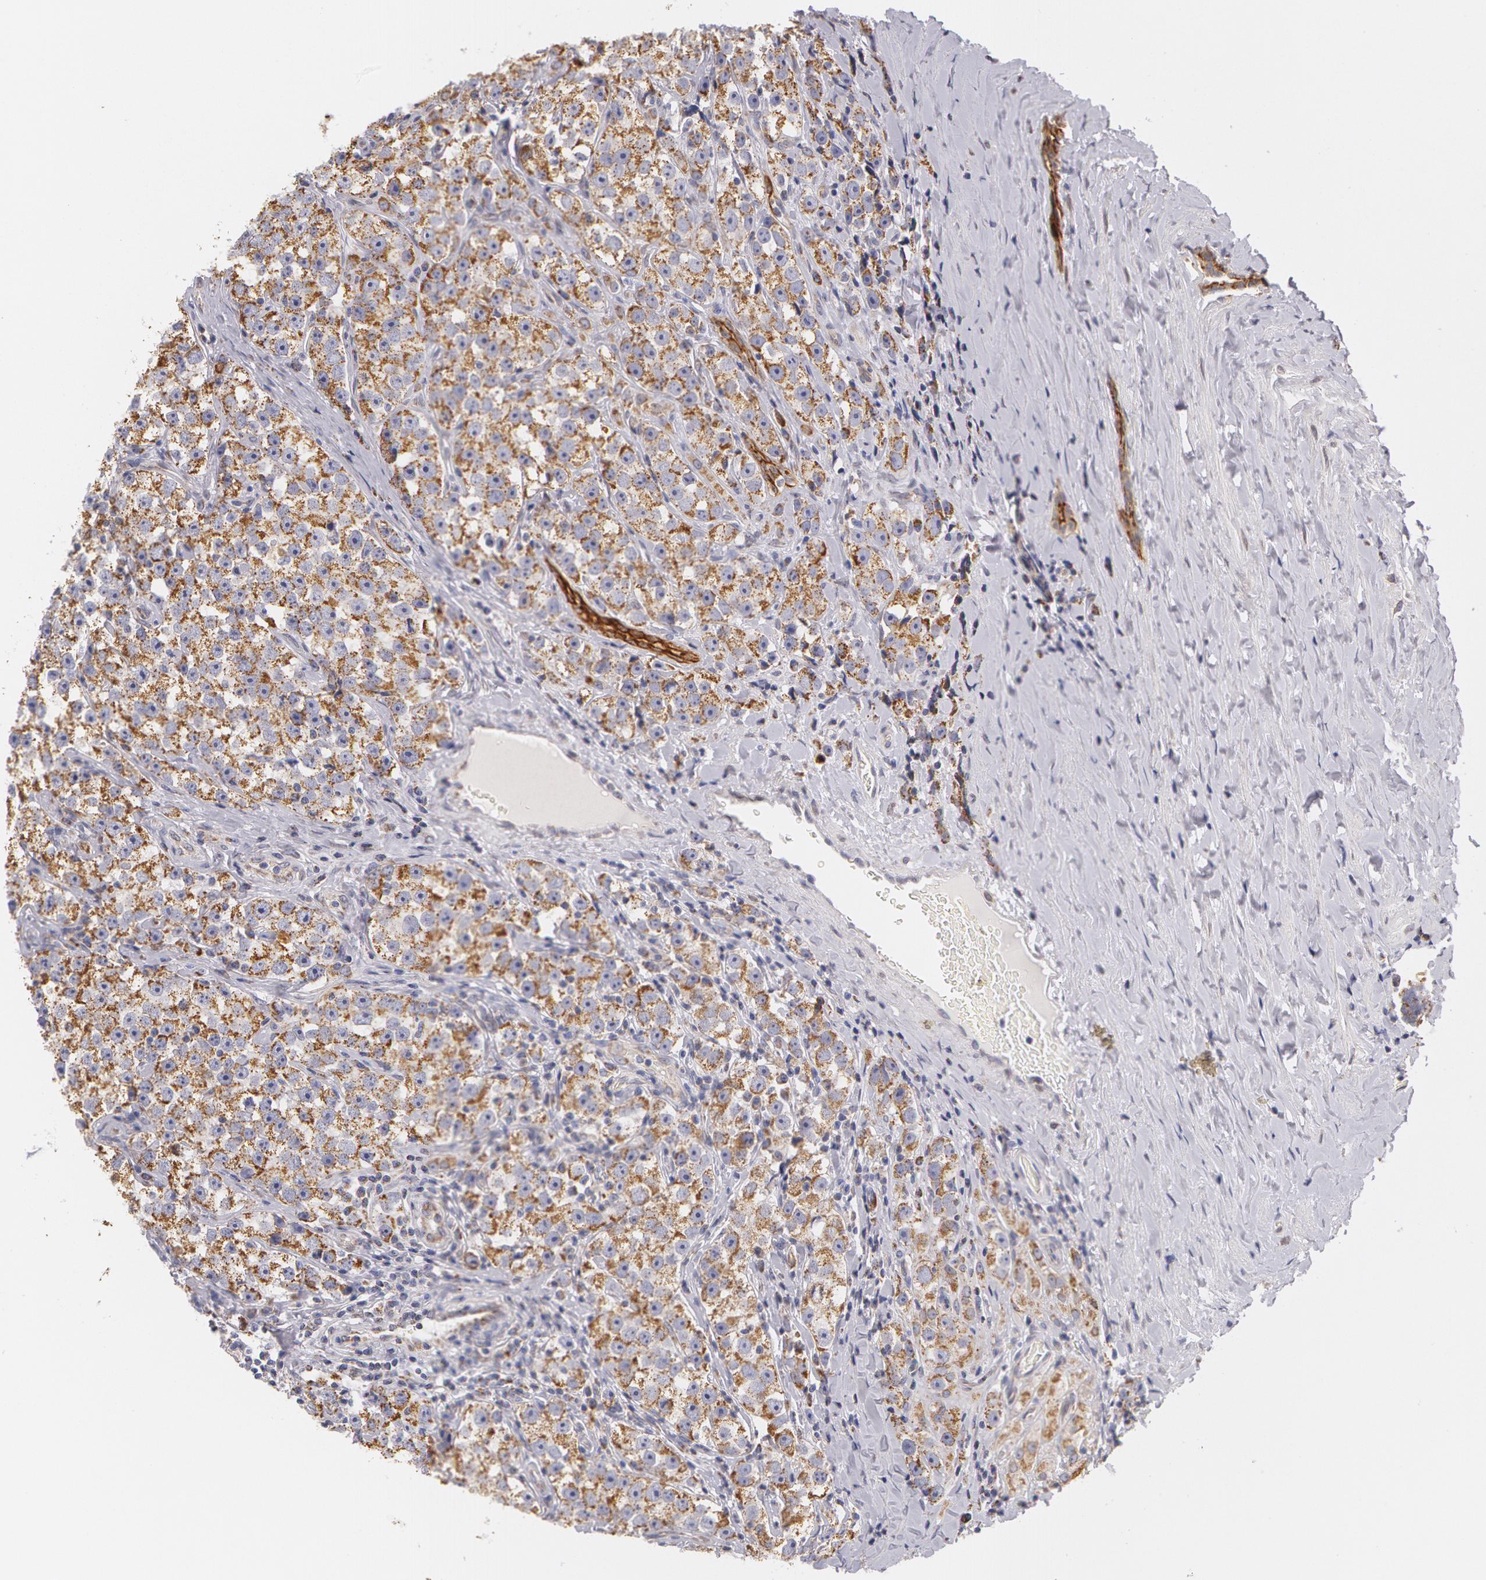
{"staining": {"intensity": "weak", "quantity": ">75%", "location": "cytoplasmic/membranous"}, "tissue": "testis cancer", "cell_type": "Tumor cells", "image_type": "cancer", "snomed": [{"axis": "morphology", "description": "Seminoma, NOS"}, {"axis": "topography", "description": "Testis"}], "caption": "Weak cytoplasmic/membranous expression for a protein is appreciated in approximately >75% of tumor cells of seminoma (testis) using immunohistochemistry (IHC).", "gene": "KRT18", "patient": {"sex": "male", "age": 32}}